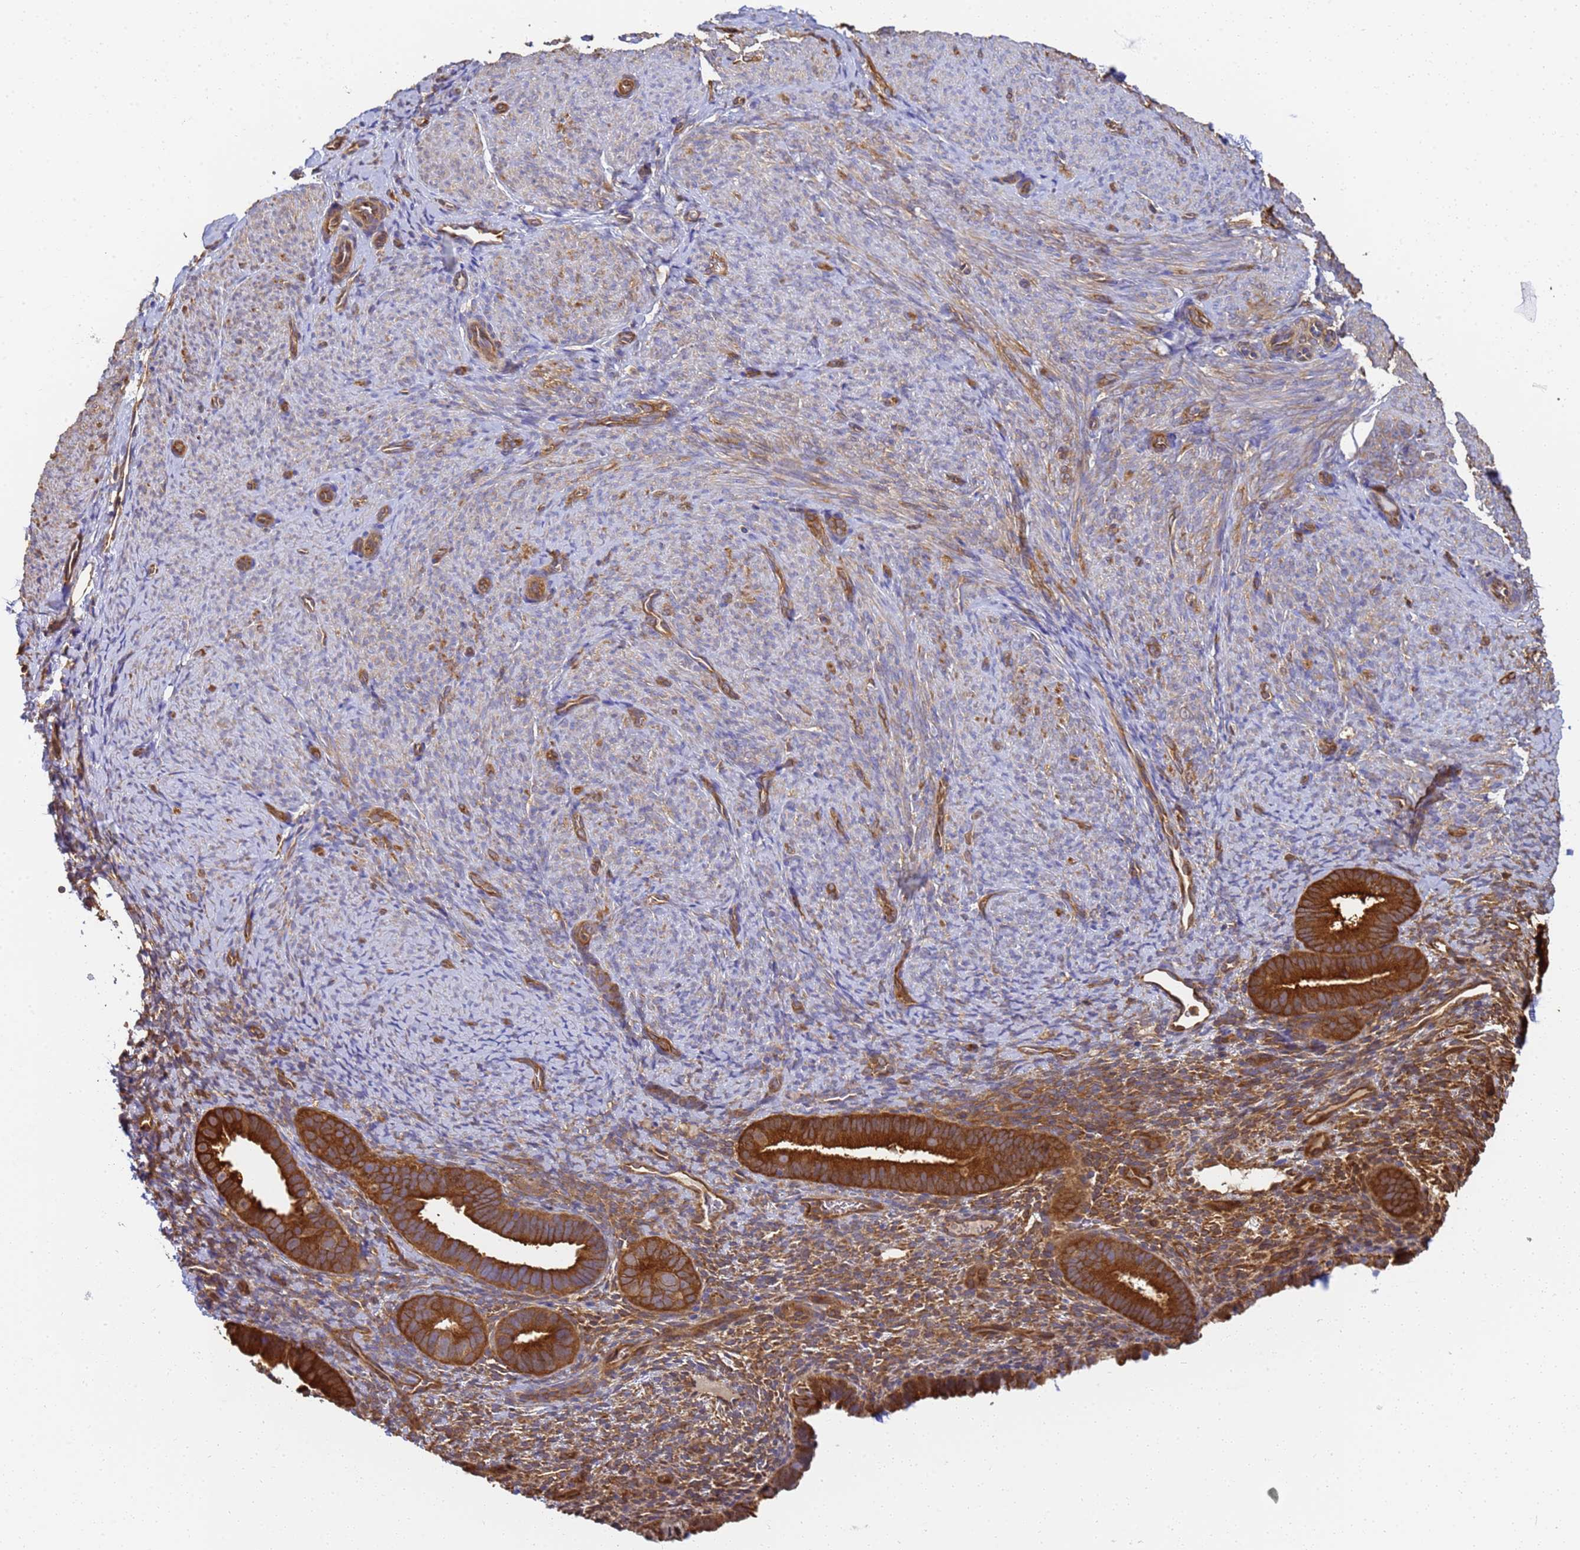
{"staining": {"intensity": "moderate", "quantity": "25%-75%", "location": "cytoplasmic/membranous"}, "tissue": "endometrium", "cell_type": "Cells in endometrial stroma", "image_type": "normal", "snomed": [{"axis": "morphology", "description": "Normal tissue, NOS"}, {"axis": "topography", "description": "Endometrium"}], "caption": "A micrograph of human endometrium stained for a protein demonstrates moderate cytoplasmic/membranous brown staining in cells in endometrial stroma. (IHC, brightfield microscopy, high magnification).", "gene": "NME1", "patient": {"sex": "female", "age": 65}}